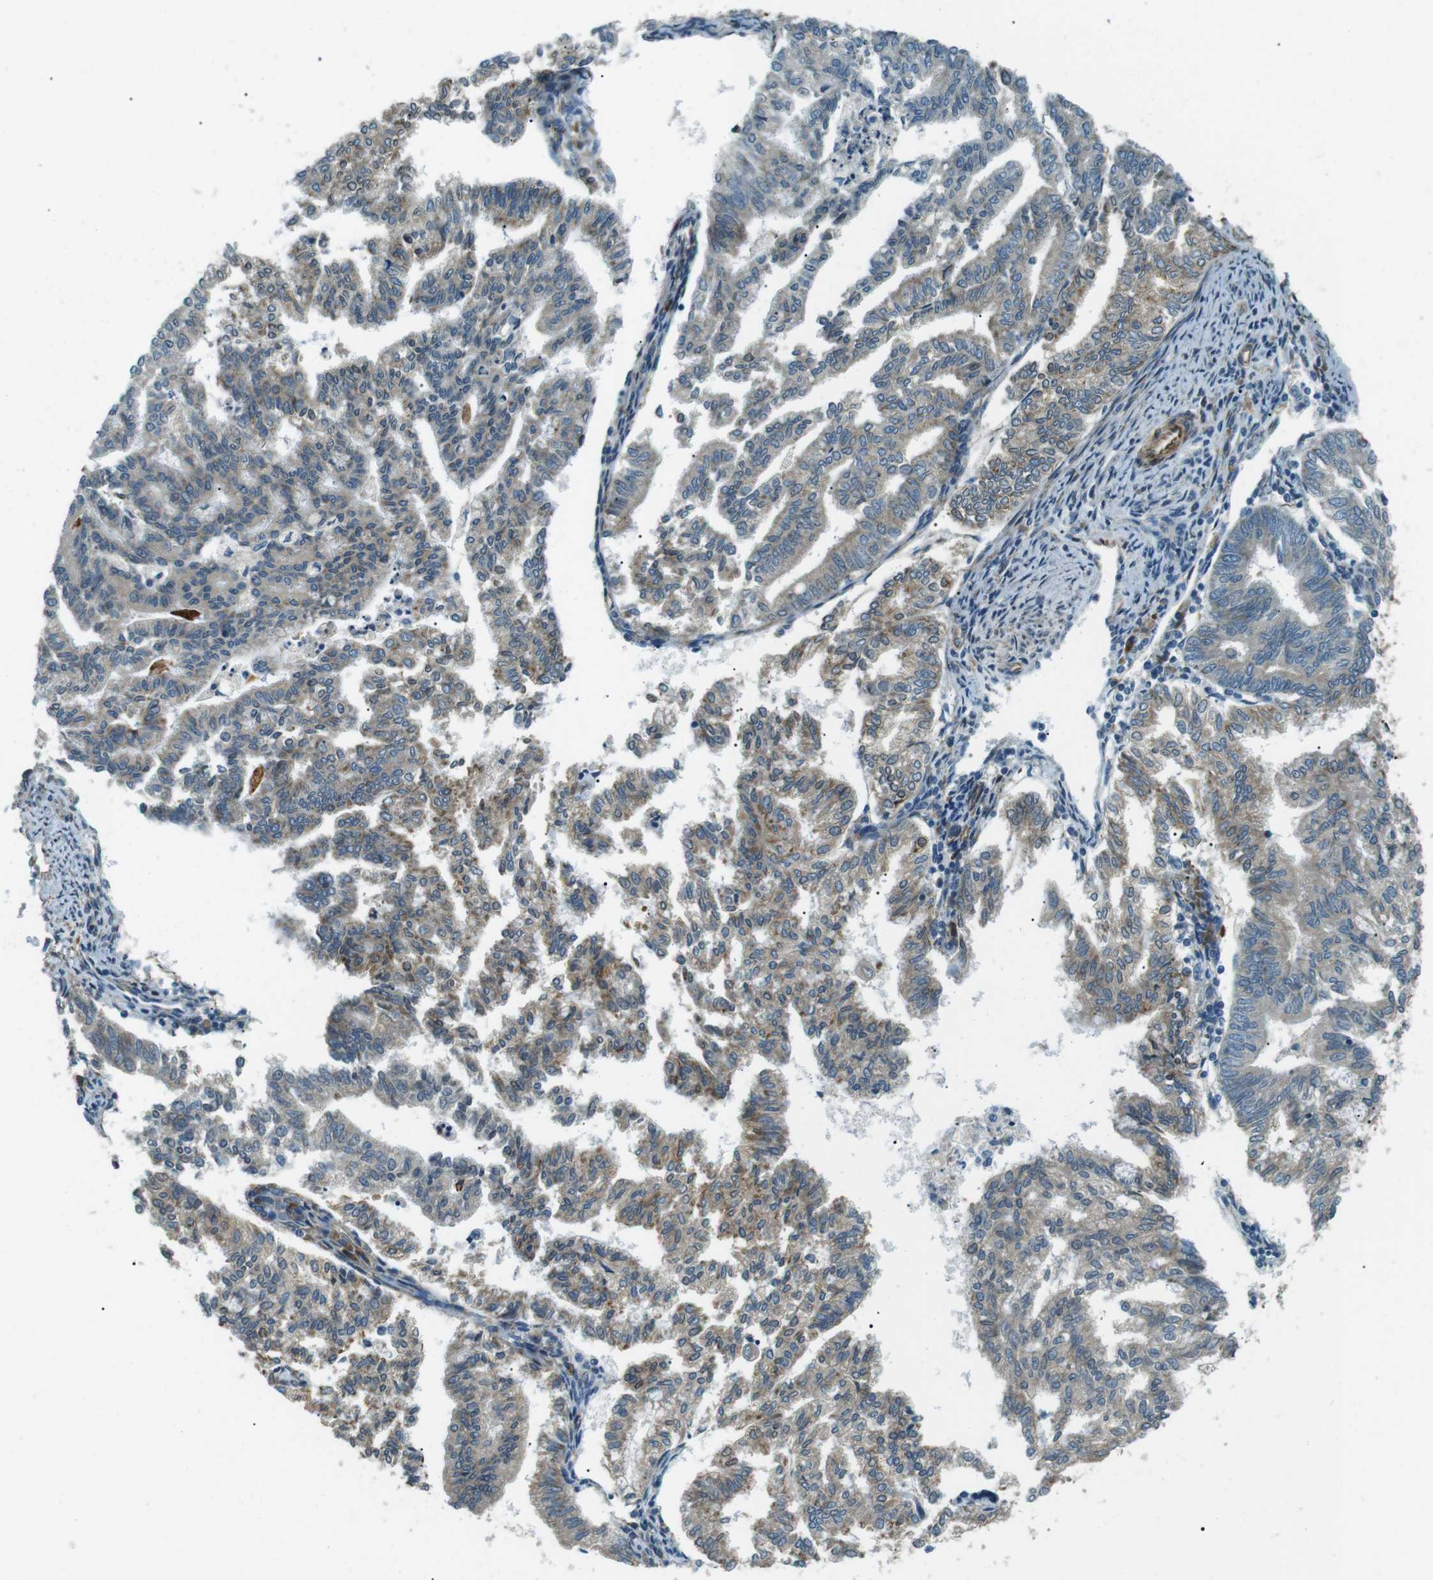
{"staining": {"intensity": "weak", "quantity": "25%-75%", "location": "cytoplasmic/membranous"}, "tissue": "endometrial cancer", "cell_type": "Tumor cells", "image_type": "cancer", "snomed": [{"axis": "morphology", "description": "Adenocarcinoma, NOS"}, {"axis": "topography", "description": "Endometrium"}], "caption": "DAB (3,3'-diaminobenzidine) immunohistochemical staining of human endometrial cancer shows weak cytoplasmic/membranous protein expression in about 25%-75% of tumor cells. (IHC, brightfield microscopy, high magnification).", "gene": "ODR4", "patient": {"sex": "female", "age": 79}}